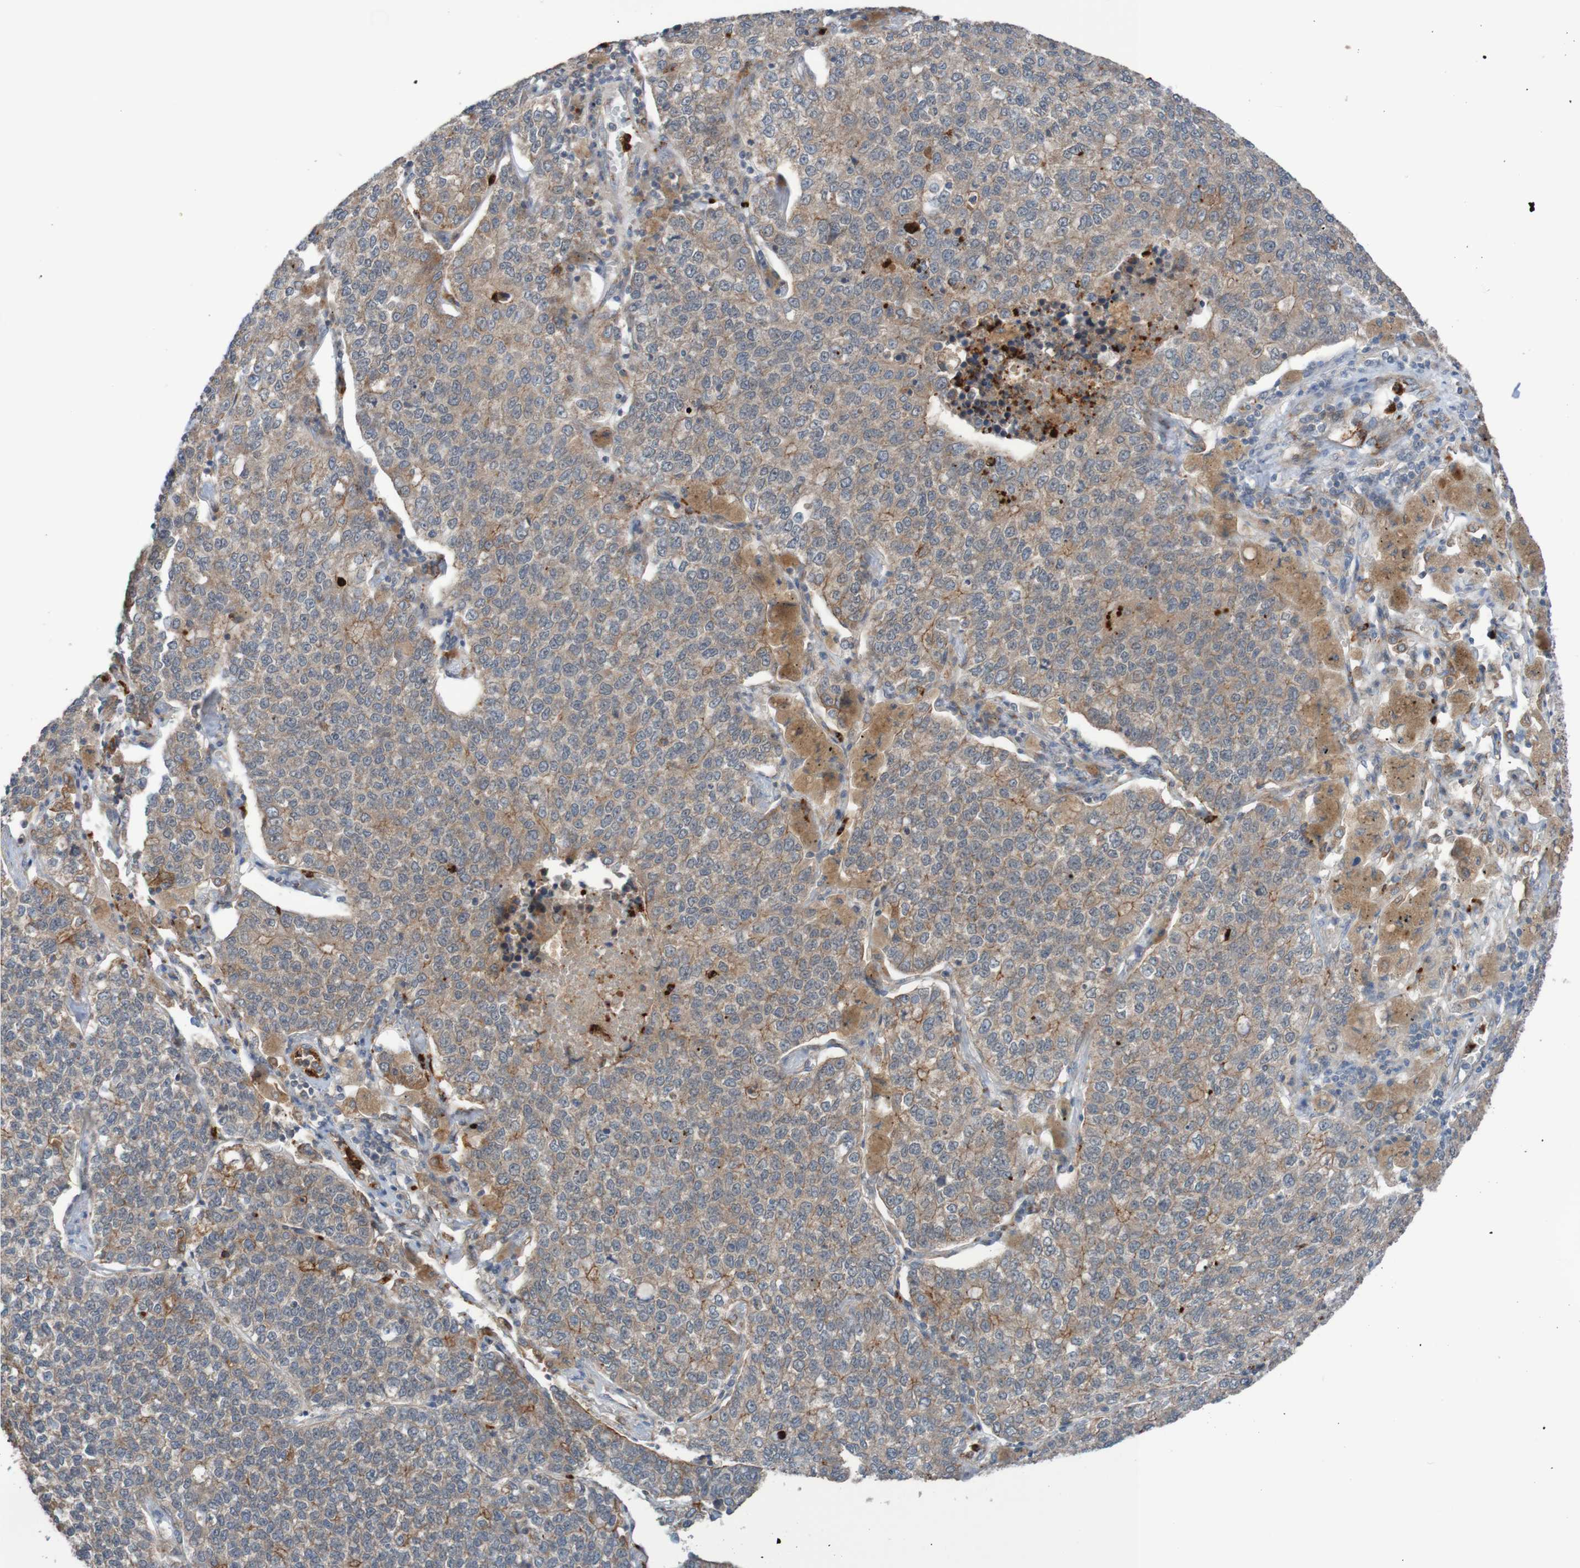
{"staining": {"intensity": "weak", "quantity": ">75%", "location": "cytoplasmic/membranous"}, "tissue": "lung cancer", "cell_type": "Tumor cells", "image_type": "cancer", "snomed": [{"axis": "morphology", "description": "Adenocarcinoma, NOS"}, {"axis": "topography", "description": "Lung"}], "caption": "Brown immunohistochemical staining in human adenocarcinoma (lung) shows weak cytoplasmic/membranous positivity in about >75% of tumor cells.", "gene": "ST8SIA6", "patient": {"sex": "male", "age": 49}}